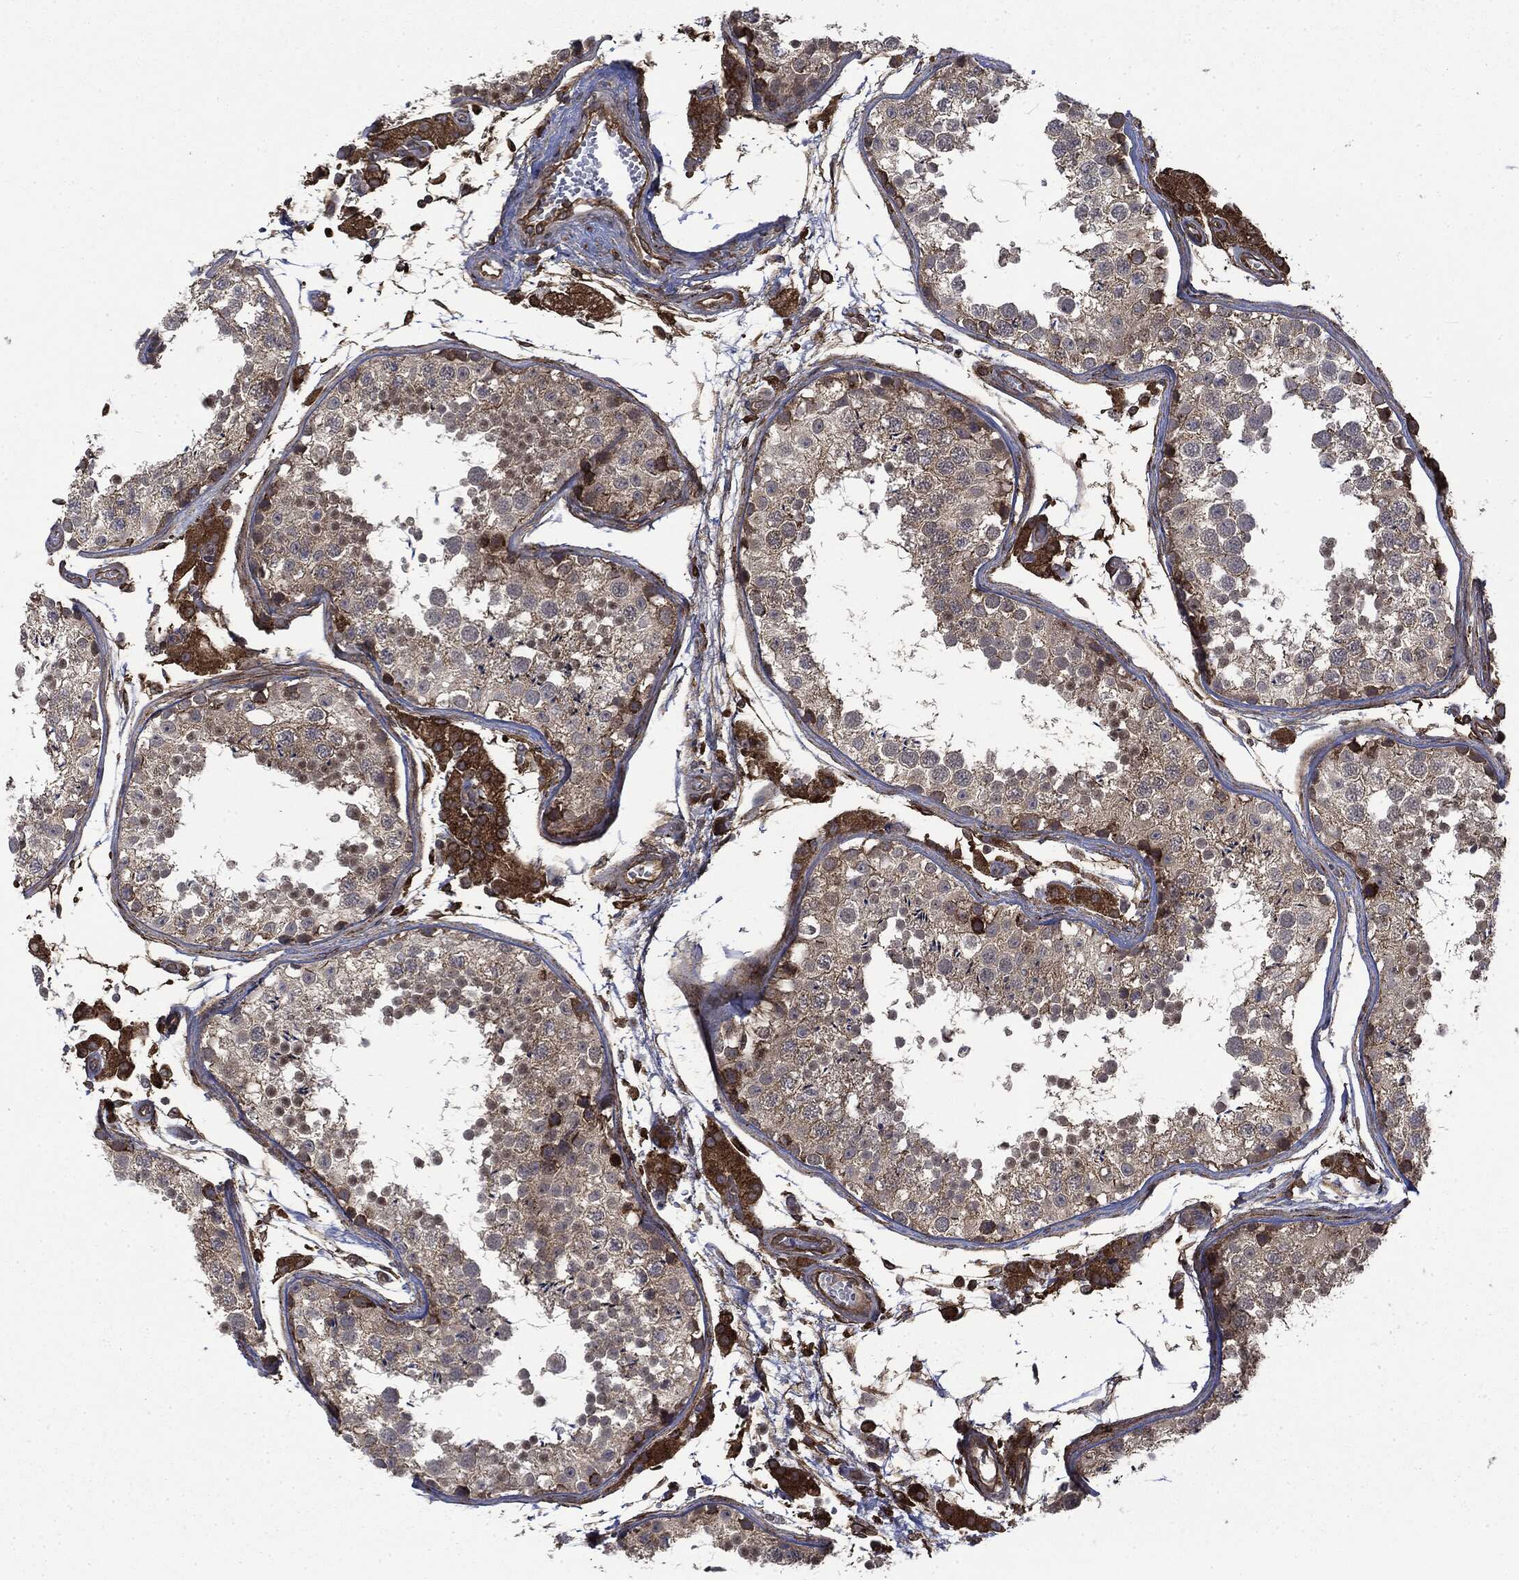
{"staining": {"intensity": "weak", "quantity": "<25%", "location": "cytoplasmic/membranous"}, "tissue": "testis", "cell_type": "Cells in seminiferous ducts", "image_type": "normal", "snomed": [{"axis": "morphology", "description": "Normal tissue, NOS"}, {"axis": "topography", "description": "Testis"}], "caption": "This is an immunohistochemistry micrograph of benign testis. There is no staining in cells in seminiferous ducts.", "gene": "SNX5", "patient": {"sex": "male", "age": 29}}